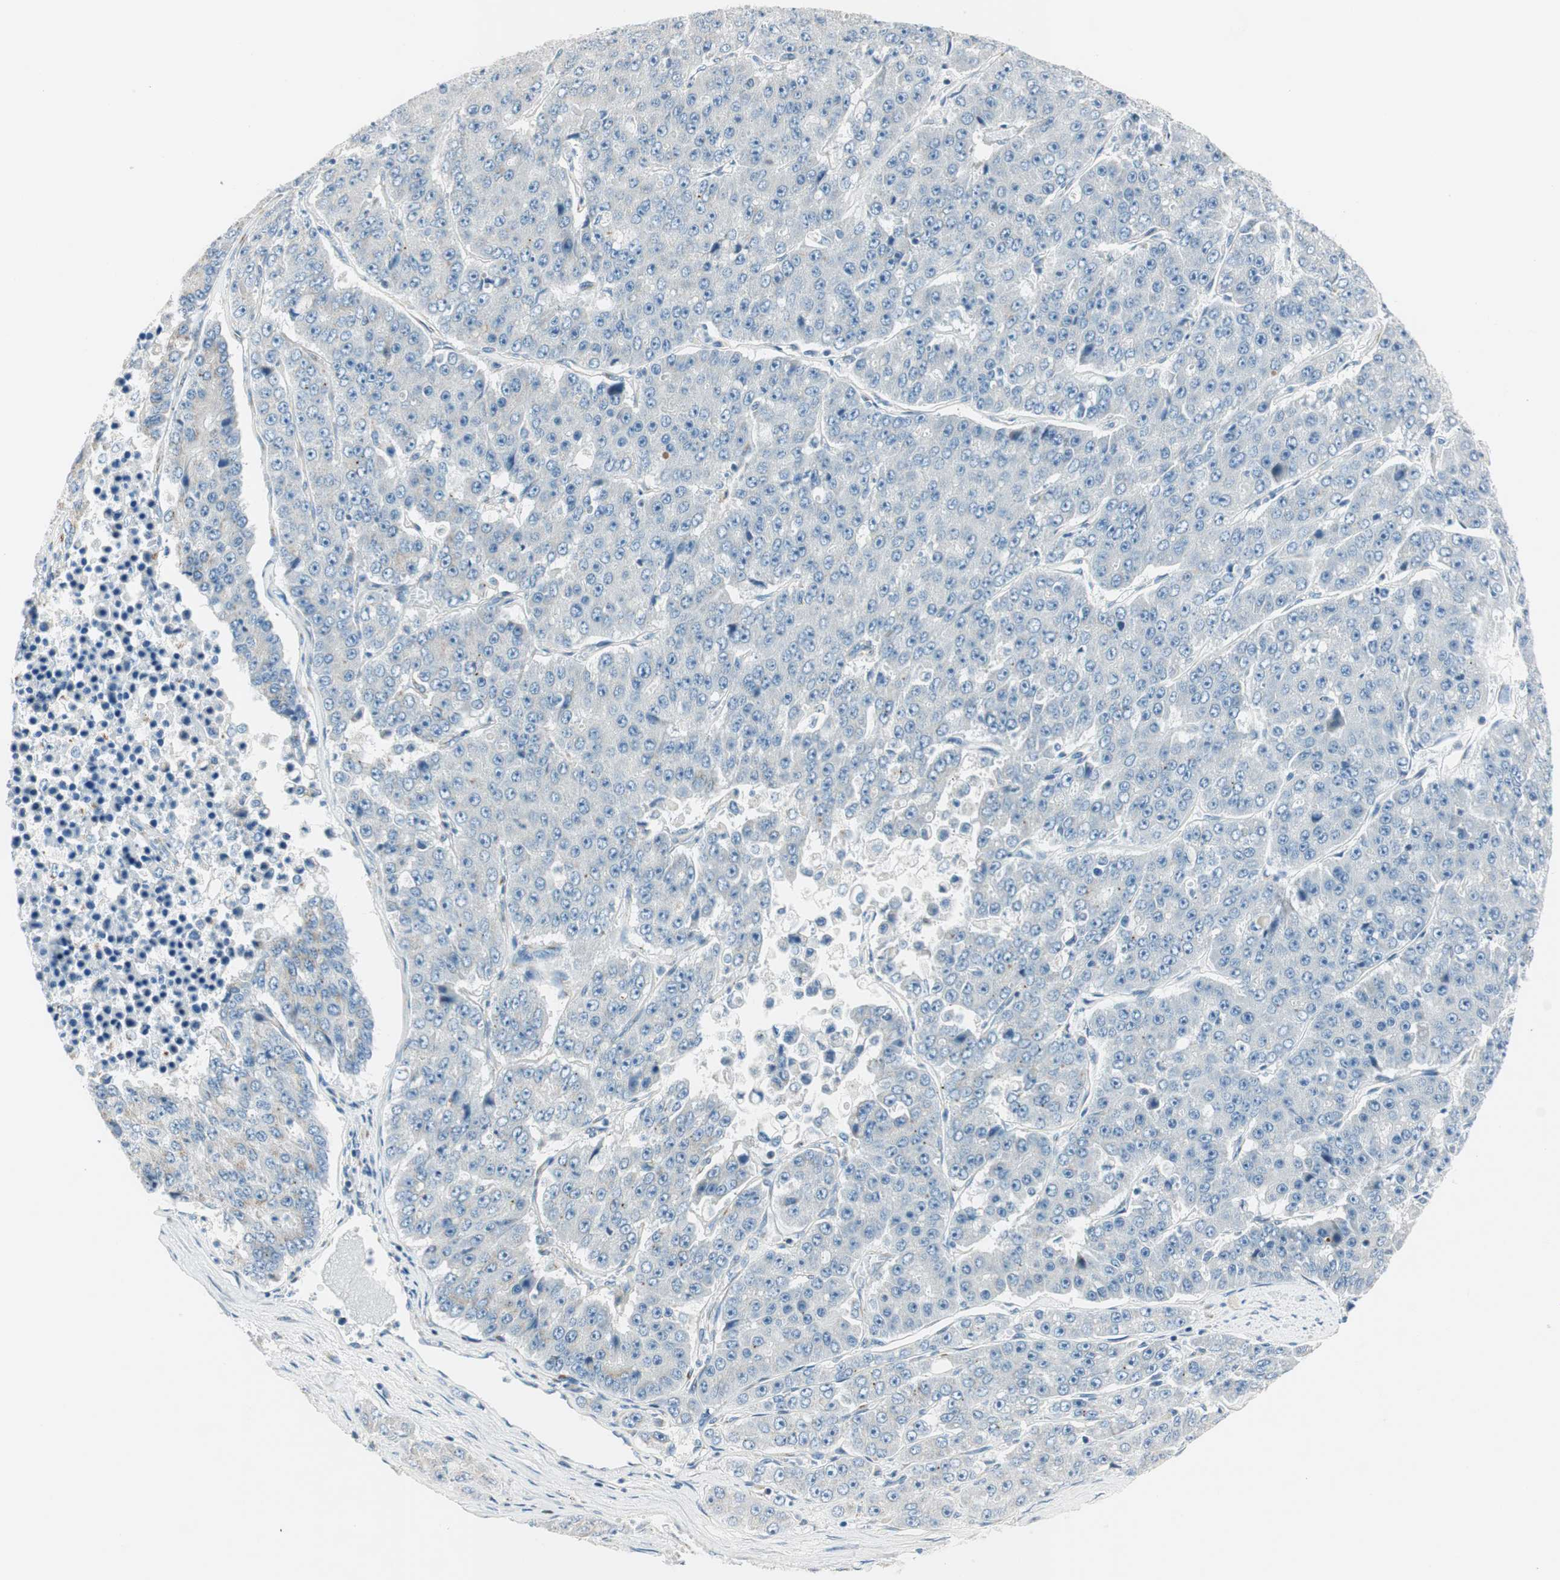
{"staining": {"intensity": "negative", "quantity": "none", "location": "none"}, "tissue": "pancreatic cancer", "cell_type": "Tumor cells", "image_type": "cancer", "snomed": [{"axis": "morphology", "description": "Adenocarcinoma, NOS"}, {"axis": "topography", "description": "Pancreas"}], "caption": "An immunohistochemistry photomicrograph of pancreatic cancer (adenocarcinoma) is shown. There is no staining in tumor cells of pancreatic cancer (adenocarcinoma).", "gene": "TMF1", "patient": {"sex": "male", "age": 50}}